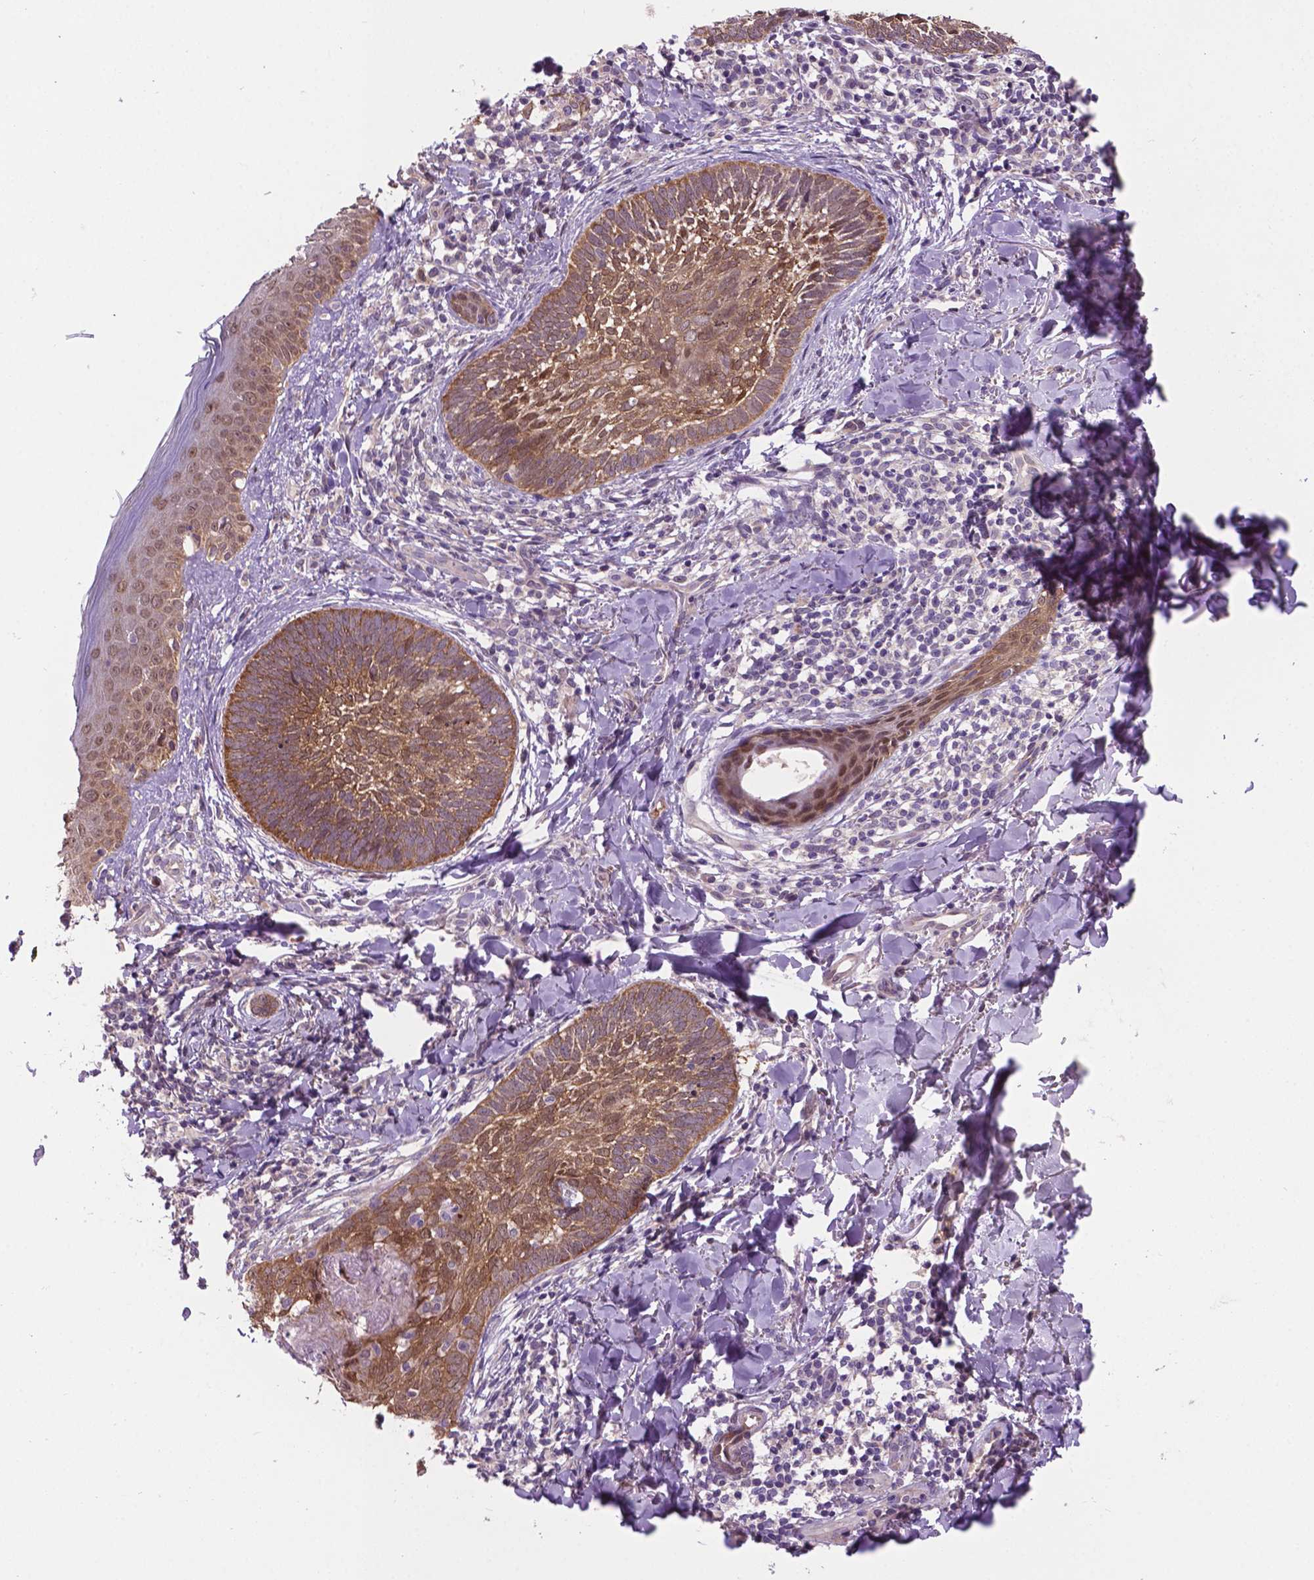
{"staining": {"intensity": "moderate", "quantity": ">75%", "location": "cytoplasmic/membranous,nuclear"}, "tissue": "skin cancer", "cell_type": "Tumor cells", "image_type": "cancer", "snomed": [{"axis": "morphology", "description": "Normal tissue, NOS"}, {"axis": "morphology", "description": "Basal cell carcinoma"}, {"axis": "topography", "description": "Skin"}], "caption": "IHC image of basal cell carcinoma (skin) stained for a protein (brown), which reveals medium levels of moderate cytoplasmic/membranous and nuclear positivity in approximately >75% of tumor cells.", "gene": "IRF6", "patient": {"sex": "male", "age": 46}}